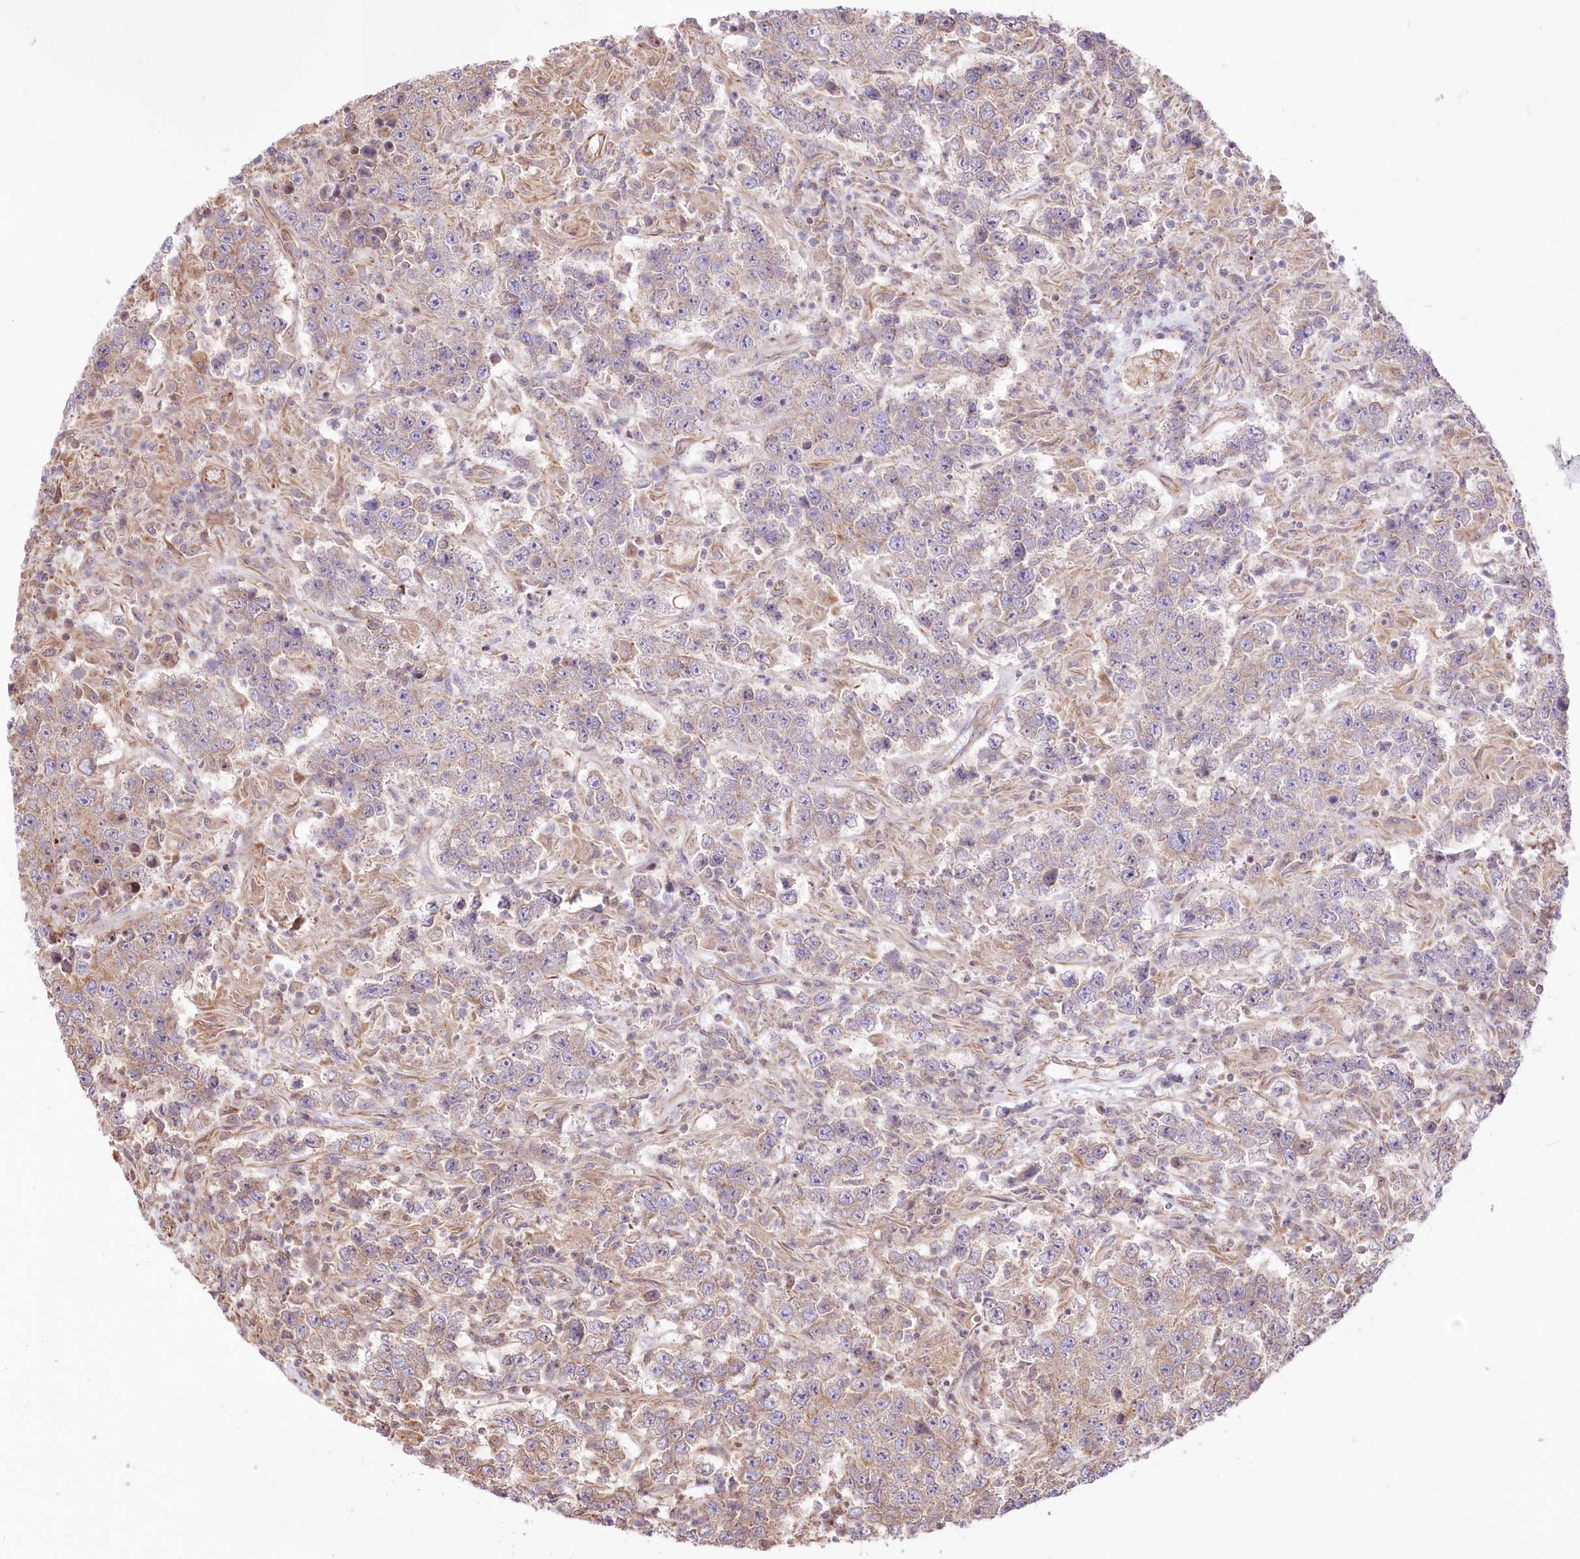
{"staining": {"intensity": "weak", "quantity": "<25%", "location": "cytoplasmic/membranous"}, "tissue": "testis cancer", "cell_type": "Tumor cells", "image_type": "cancer", "snomed": [{"axis": "morphology", "description": "Normal tissue, NOS"}, {"axis": "morphology", "description": "Urothelial carcinoma, High grade"}, {"axis": "morphology", "description": "Seminoma, NOS"}, {"axis": "morphology", "description": "Carcinoma, Embryonal, NOS"}, {"axis": "topography", "description": "Urinary bladder"}, {"axis": "topography", "description": "Testis"}], "caption": "Tumor cells are negative for brown protein staining in testis cancer.", "gene": "TTC1", "patient": {"sex": "male", "age": 41}}